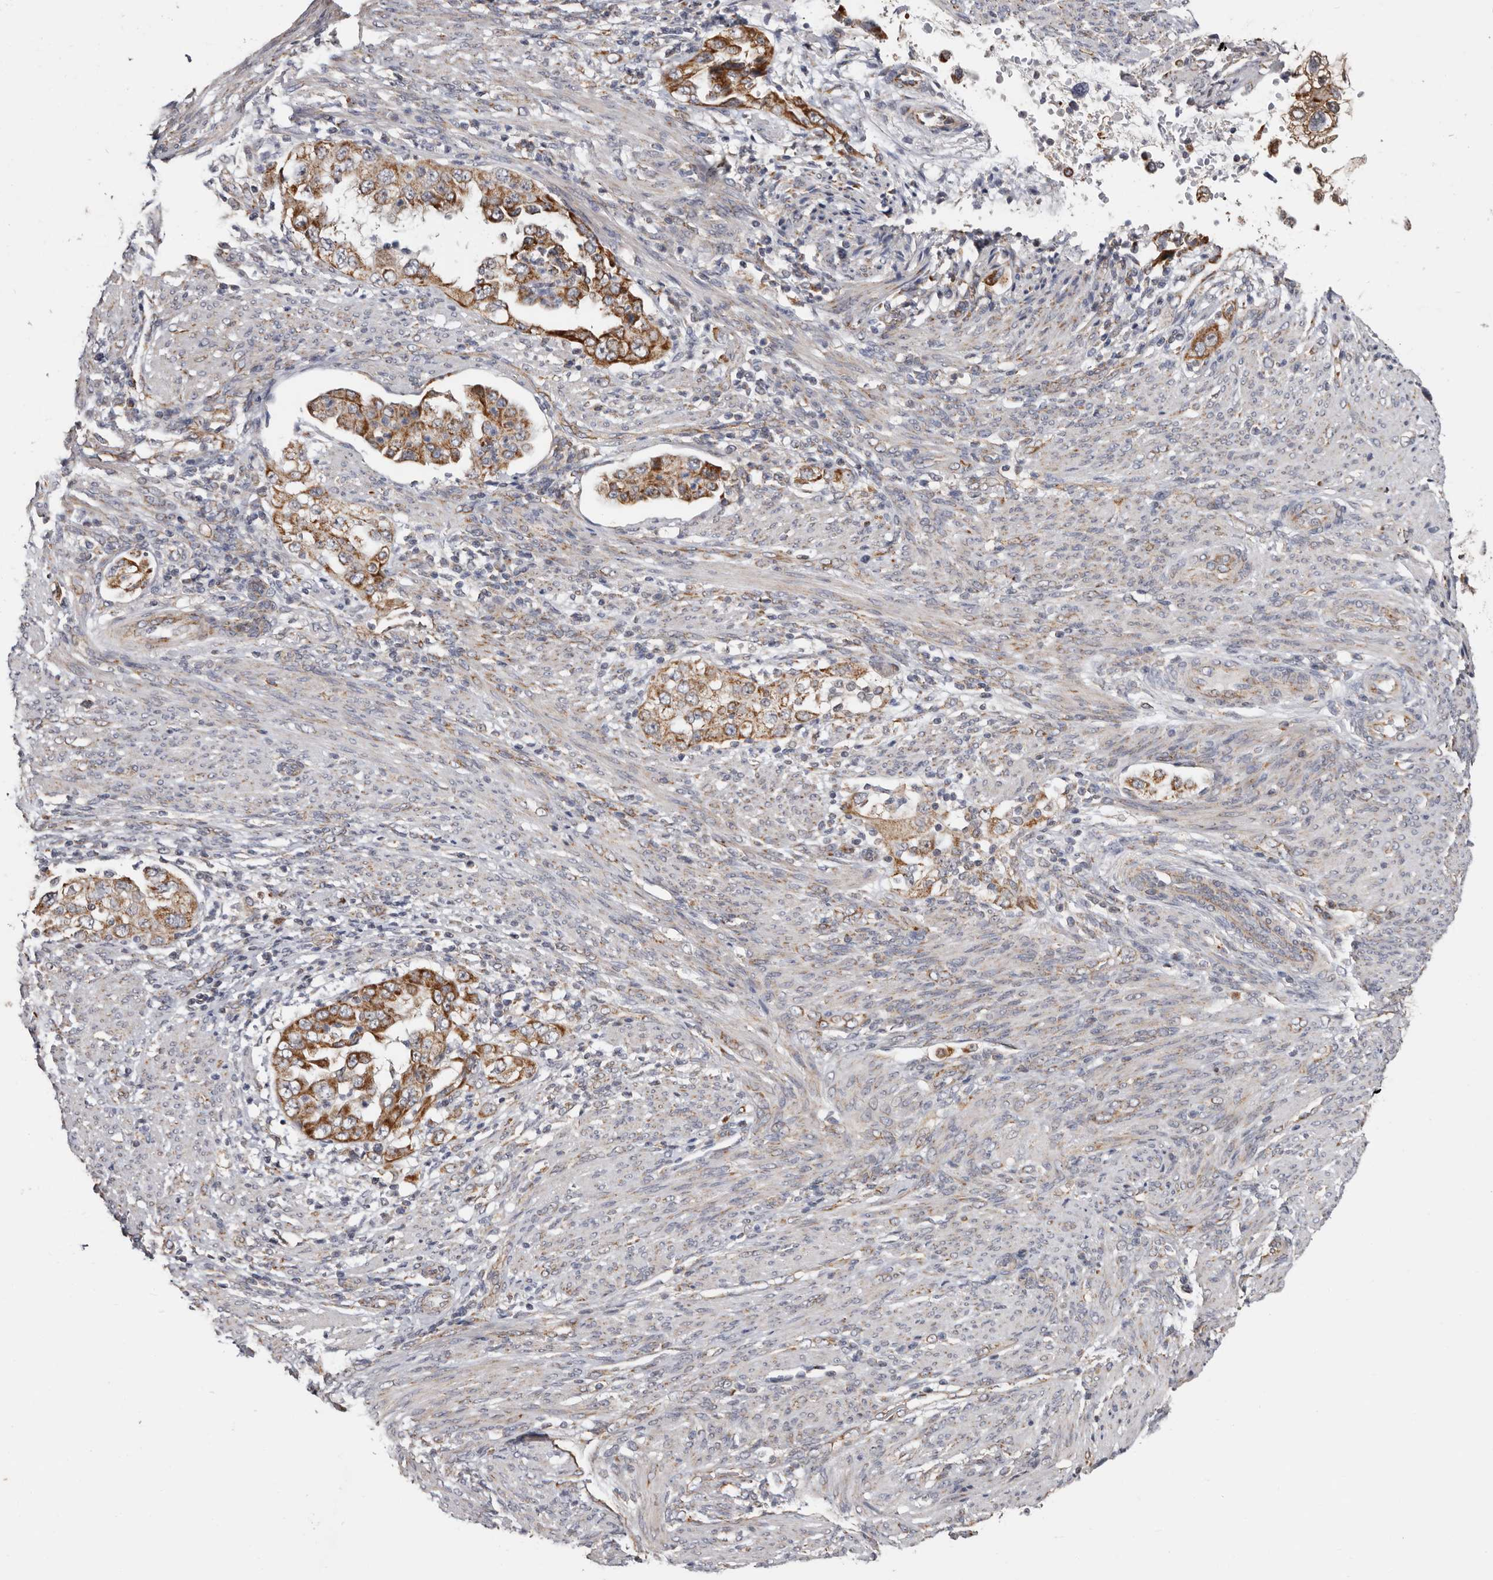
{"staining": {"intensity": "moderate", "quantity": ">75%", "location": "cytoplasmic/membranous"}, "tissue": "endometrial cancer", "cell_type": "Tumor cells", "image_type": "cancer", "snomed": [{"axis": "morphology", "description": "Adenocarcinoma, NOS"}, {"axis": "topography", "description": "Endometrium"}], "caption": "Immunohistochemistry (IHC) photomicrograph of human endometrial adenocarcinoma stained for a protein (brown), which reveals medium levels of moderate cytoplasmic/membranous positivity in approximately >75% of tumor cells.", "gene": "MRPL18", "patient": {"sex": "female", "age": 85}}